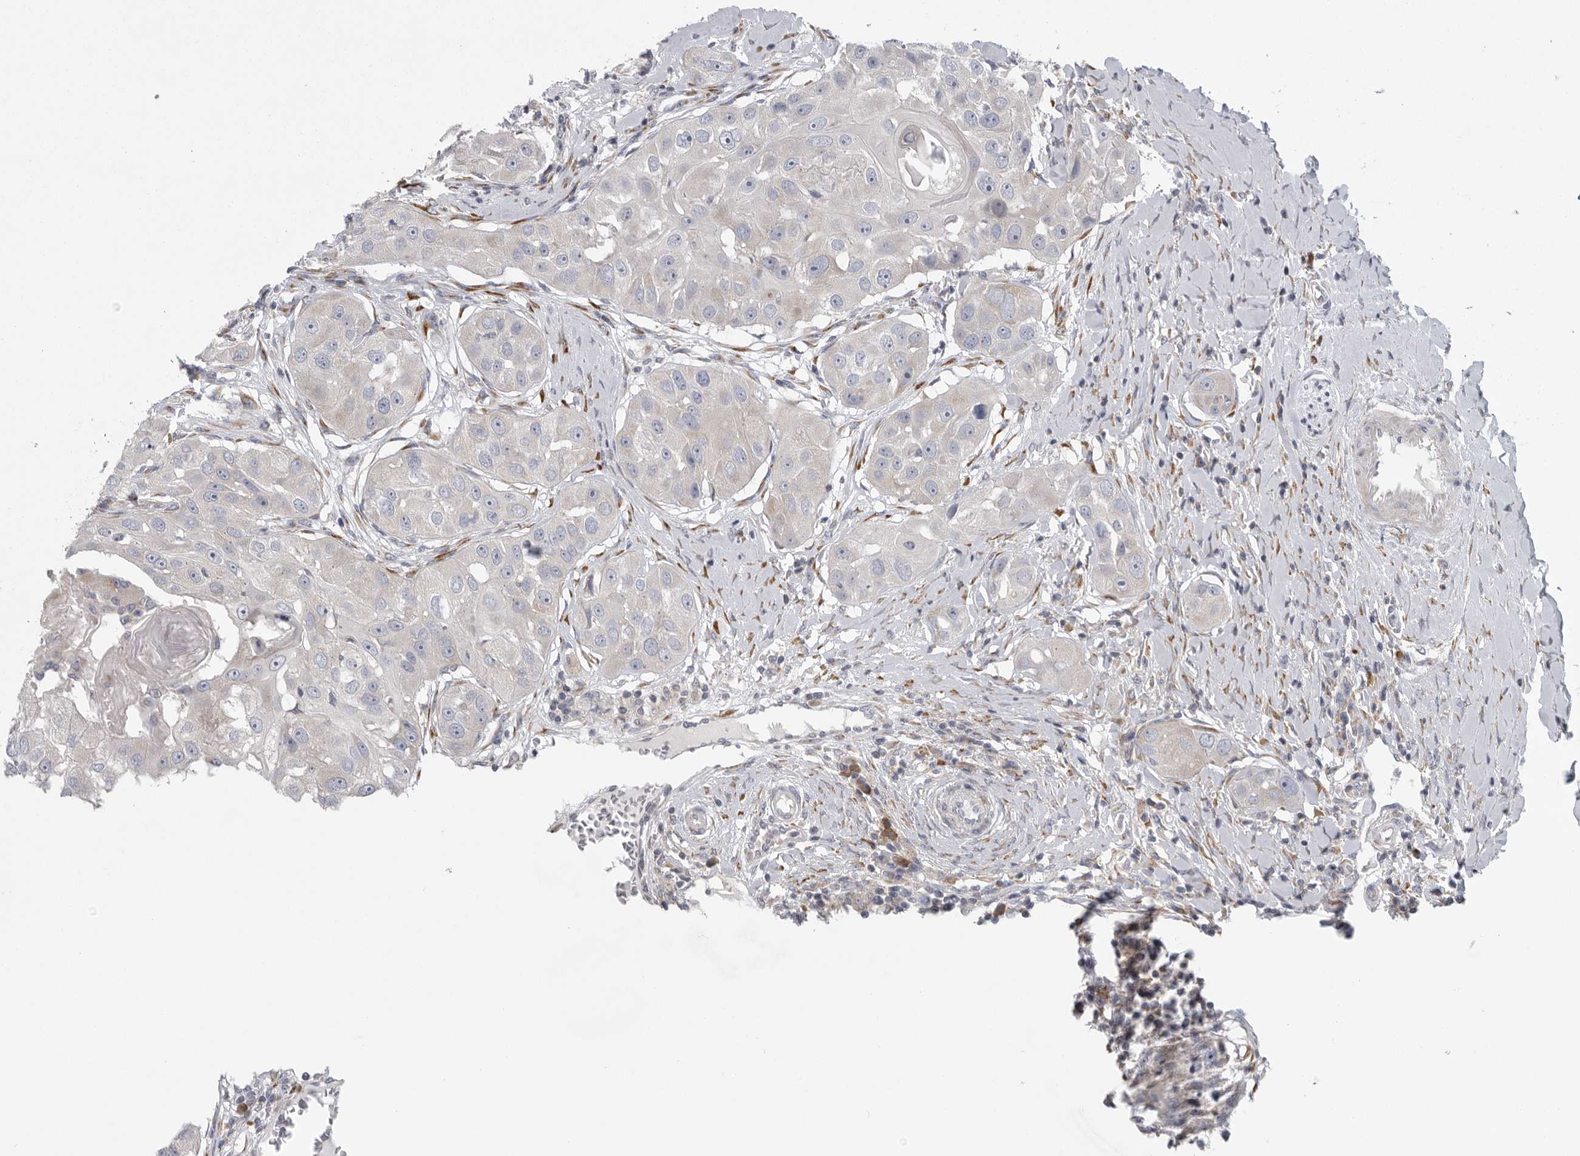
{"staining": {"intensity": "negative", "quantity": "none", "location": "none"}, "tissue": "head and neck cancer", "cell_type": "Tumor cells", "image_type": "cancer", "snomed": [{"axis": "morphology", "description": "Normal tissue, NOS"}, {"axis": "morphology", "description": "Squamous cell carcinoma, NOS"}, {"axis": "topography", "description": "Skeletal muscle"}, {"axis": "topography", "description": "Head-Neck"}], "caption": "Tumor cells show no significant staining in head and neck cancer (squamous cell carcinoma). (Immunohistochemistry, brightfield microscopy, high magnification).", "gene": "USP24", "patient": {"sex": "male", "age": 51}}